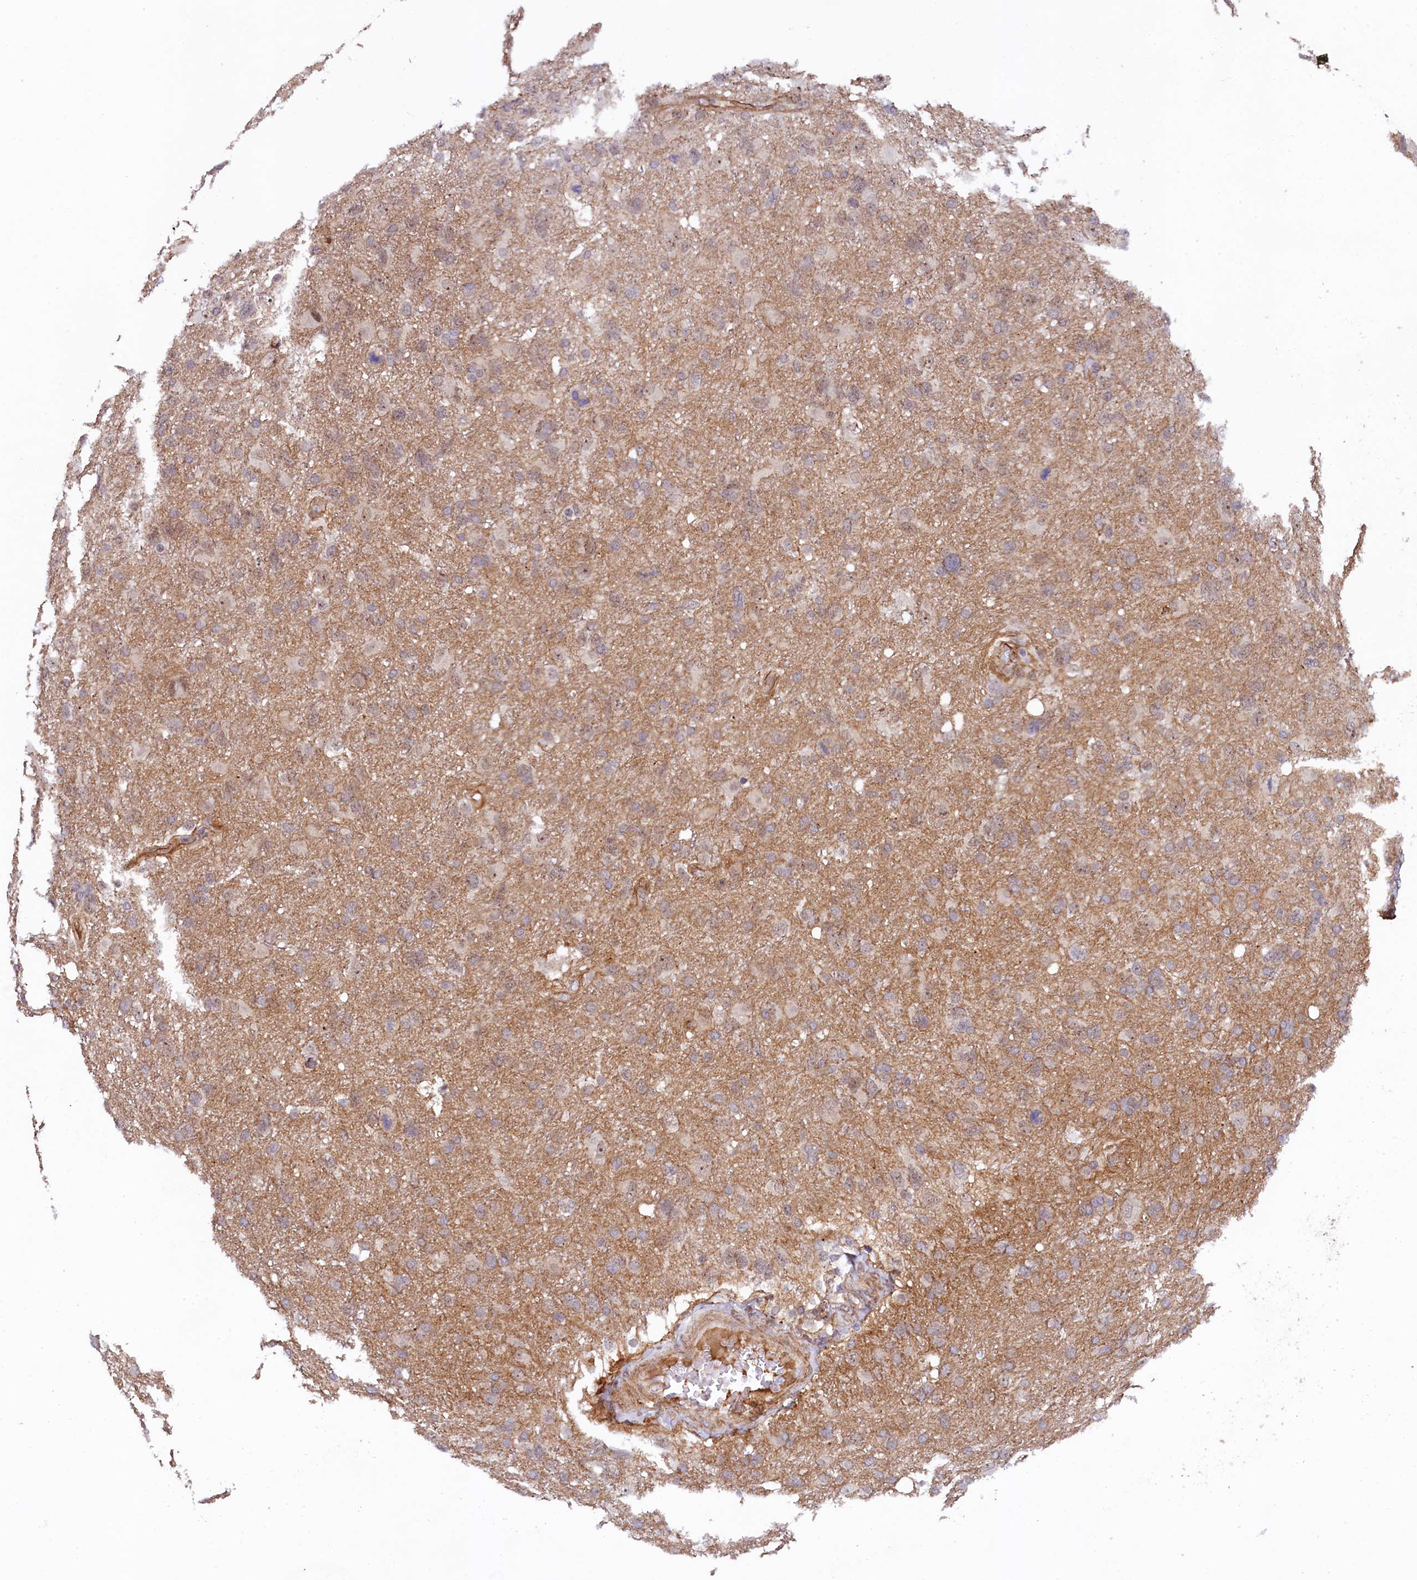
{"staining": {"intensity": "negative", "quantity": "none", "location": "none"}, "tissue": "glioma", "cell_type": "Tumor cells", "image_type": "cancer", "snomed": [{"axis": "morphology", "description": "Glioma, malignant, High grade"}, {"axis": "topography", "description": "Brain"}], "caption": "This is an immunohistochemistry (IHC) micrograph of human glioma. There is no positivity in tumor cells.", "gene": "ARL14EP", "patient": {"sex": "male", "age": 61}}